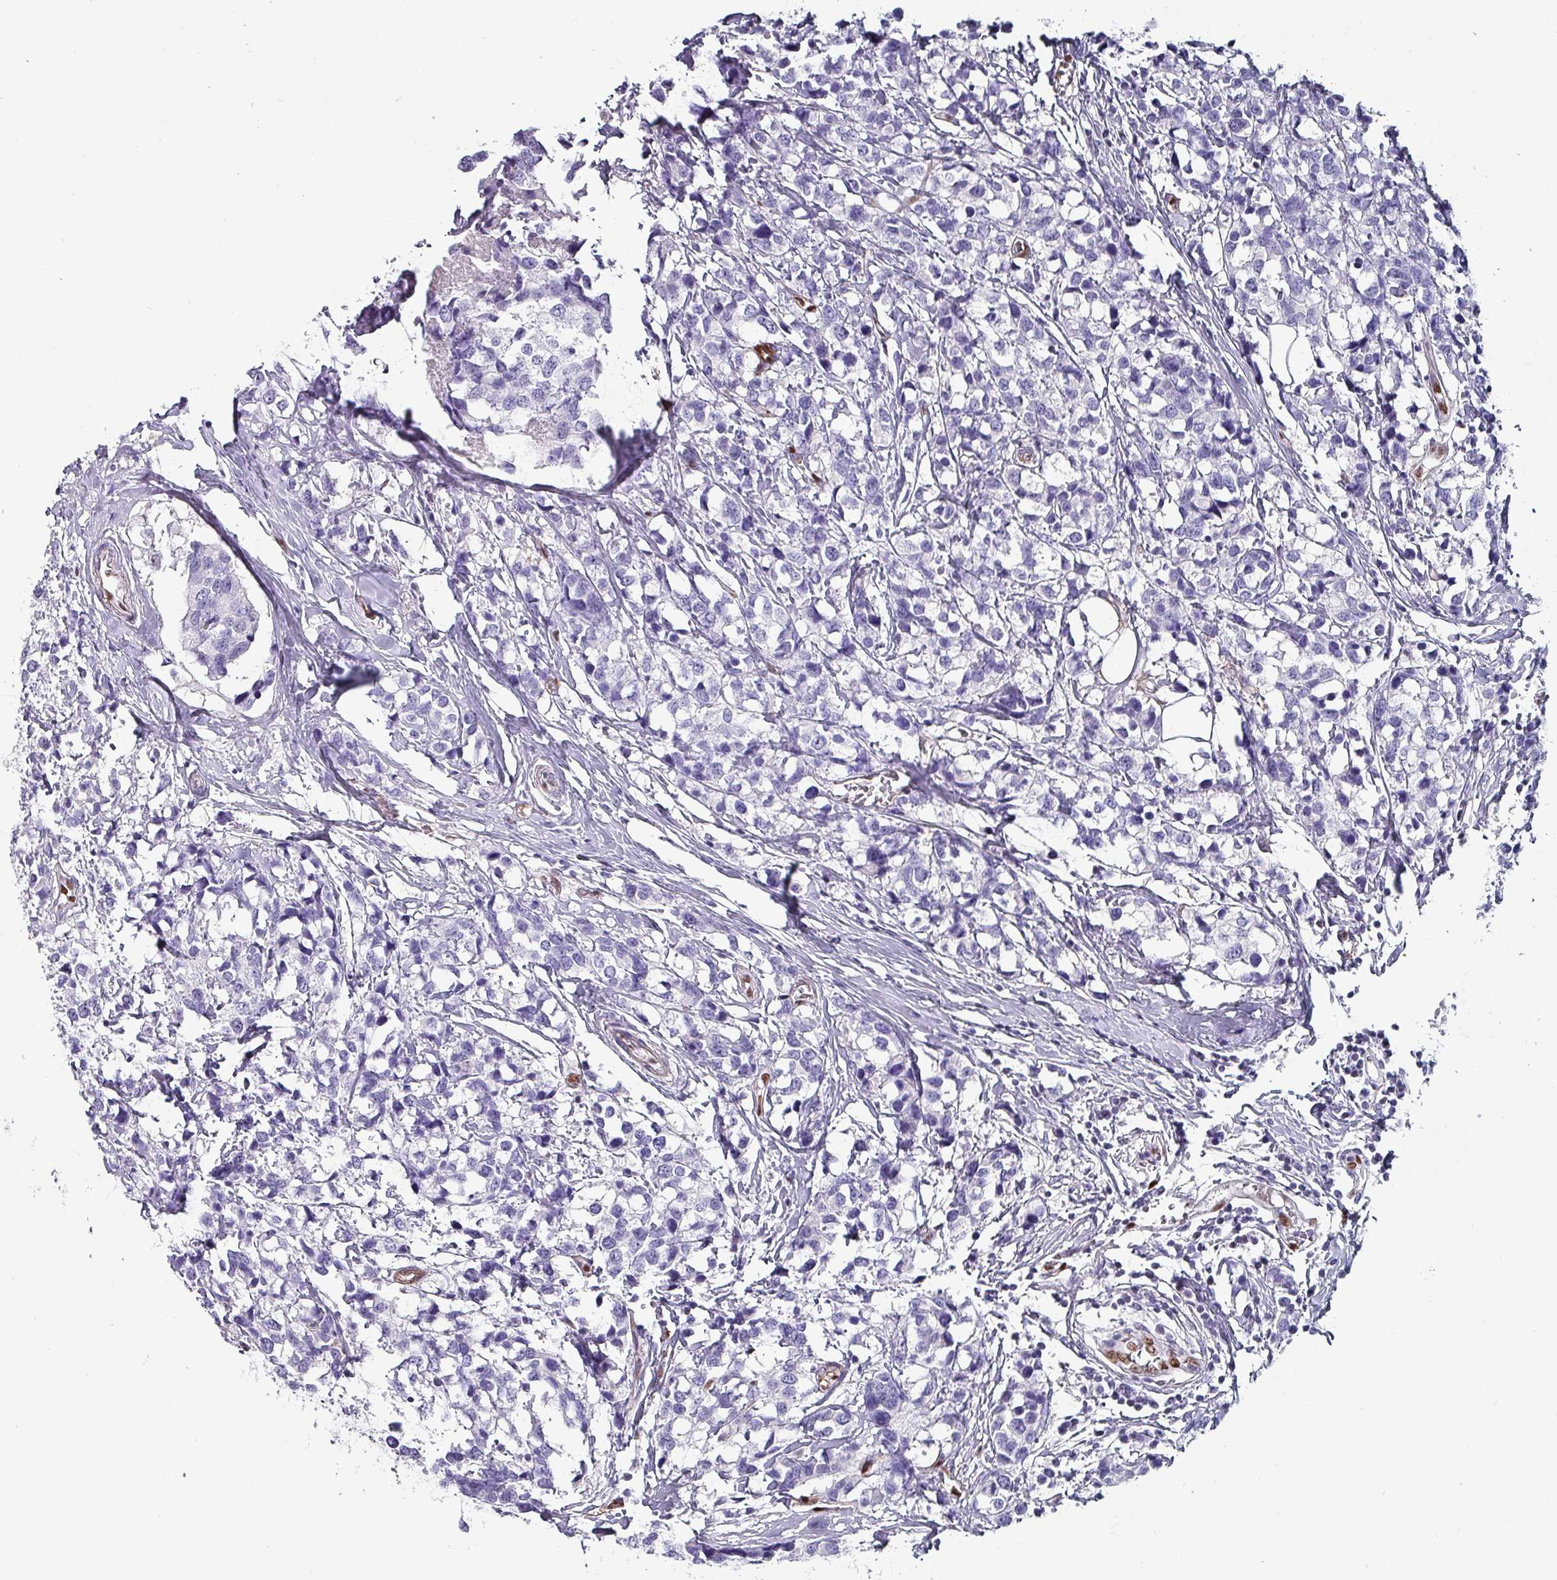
{"staining": {"intensity": "negative", "quantity": "none", "location": "none"}, "tissue": "breast cancer", "cell_type": "Tumor cells", "image_type": "cancer", "snomed": [{"axis": "morphology", "description": "Lobular carcinoma"}, {"axis": "topography", "description": "Breast"}], "caption": "Breast cancer was stained to show a protein in brown. There is no significant staining in tumor cells. (DAB (3,3'-diaminobenzidine) immunohistochemistry with hematoxylin counter stain).", "gene": "ZNF816-ZNF321P", "patient": {"sex": "female", "age": 59}}